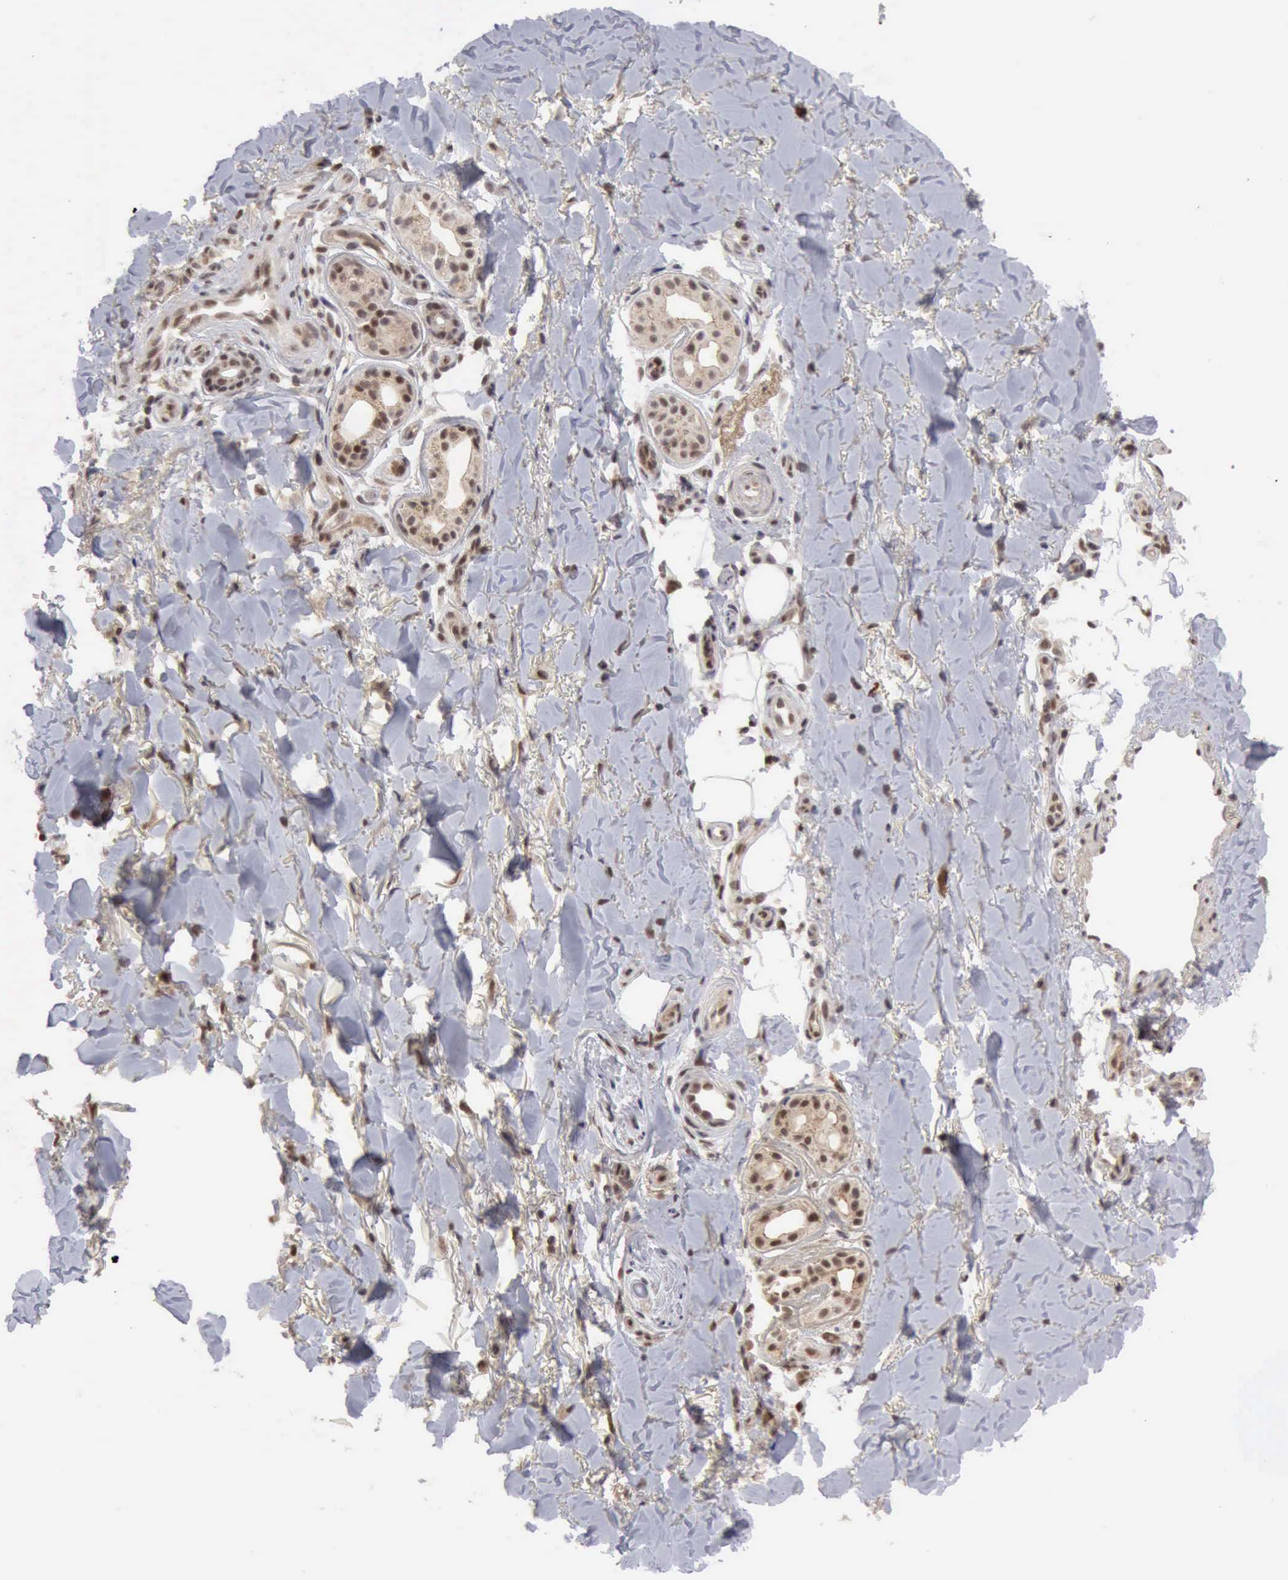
{"staining": {"intensity": "weak", "quantity": ">75%", "location": "cytoplasmic/membranous,nuclear"}, "tissue": "skin cancer", "cell_type": "Tumor cells", "image_type": "cancer", "snomed": [{"axis": "morphology", "description": "Basal cell carcinoma"}, {"axis": "topography", "description": "Skin"}], "caption": "The image reveals immunohistochemical staining of skin cancer. There is weak cytoplasmic/membranous and nuclear expression is seen in about >75% of tumor cells.", "gene": "CDKN2A", "patient": {"sex": "male", "age": 81}}